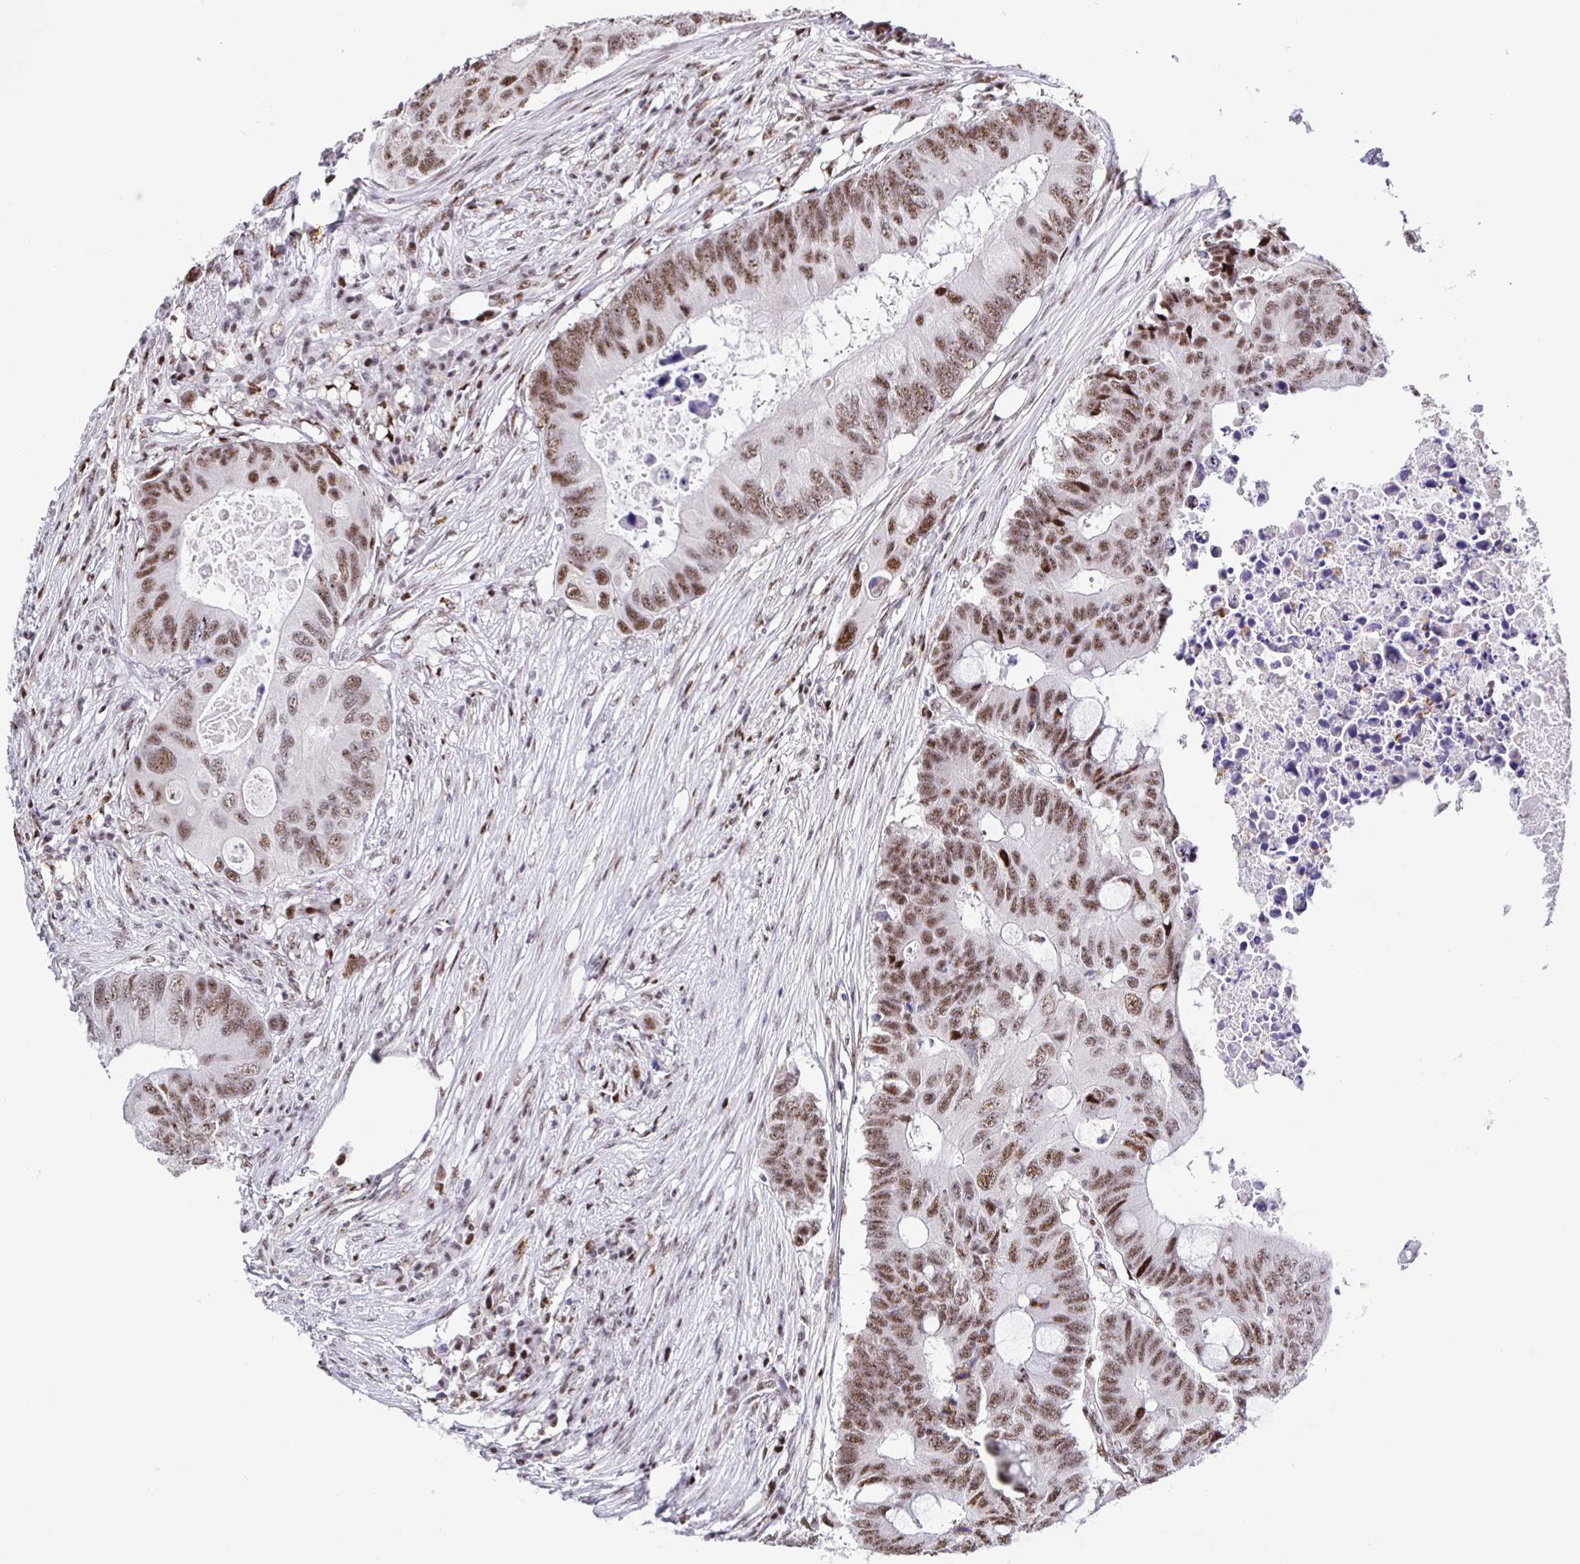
{"staining": {"intensity": "moderate", "quantity": ">75%", "location": "nuclear"}, "tissue": "colorectal cancer", "cell_type": "Tumor cells", "image_type": "cancer", "snomed": [{"axis": "morphology", "description": "Adenocarcinoma, NOS"}, {"axis": "topography", "description": "Colon"}], "caption": "An image of colorectal cancer (adenocarcinoma) stained for a protein demonstrates moderate nuclear brown staining in tumor cells. (IHC, brightfield microscopy, high magnification).", "gene": "SETD5", "patient": {"sex": "male", "age": 71}}